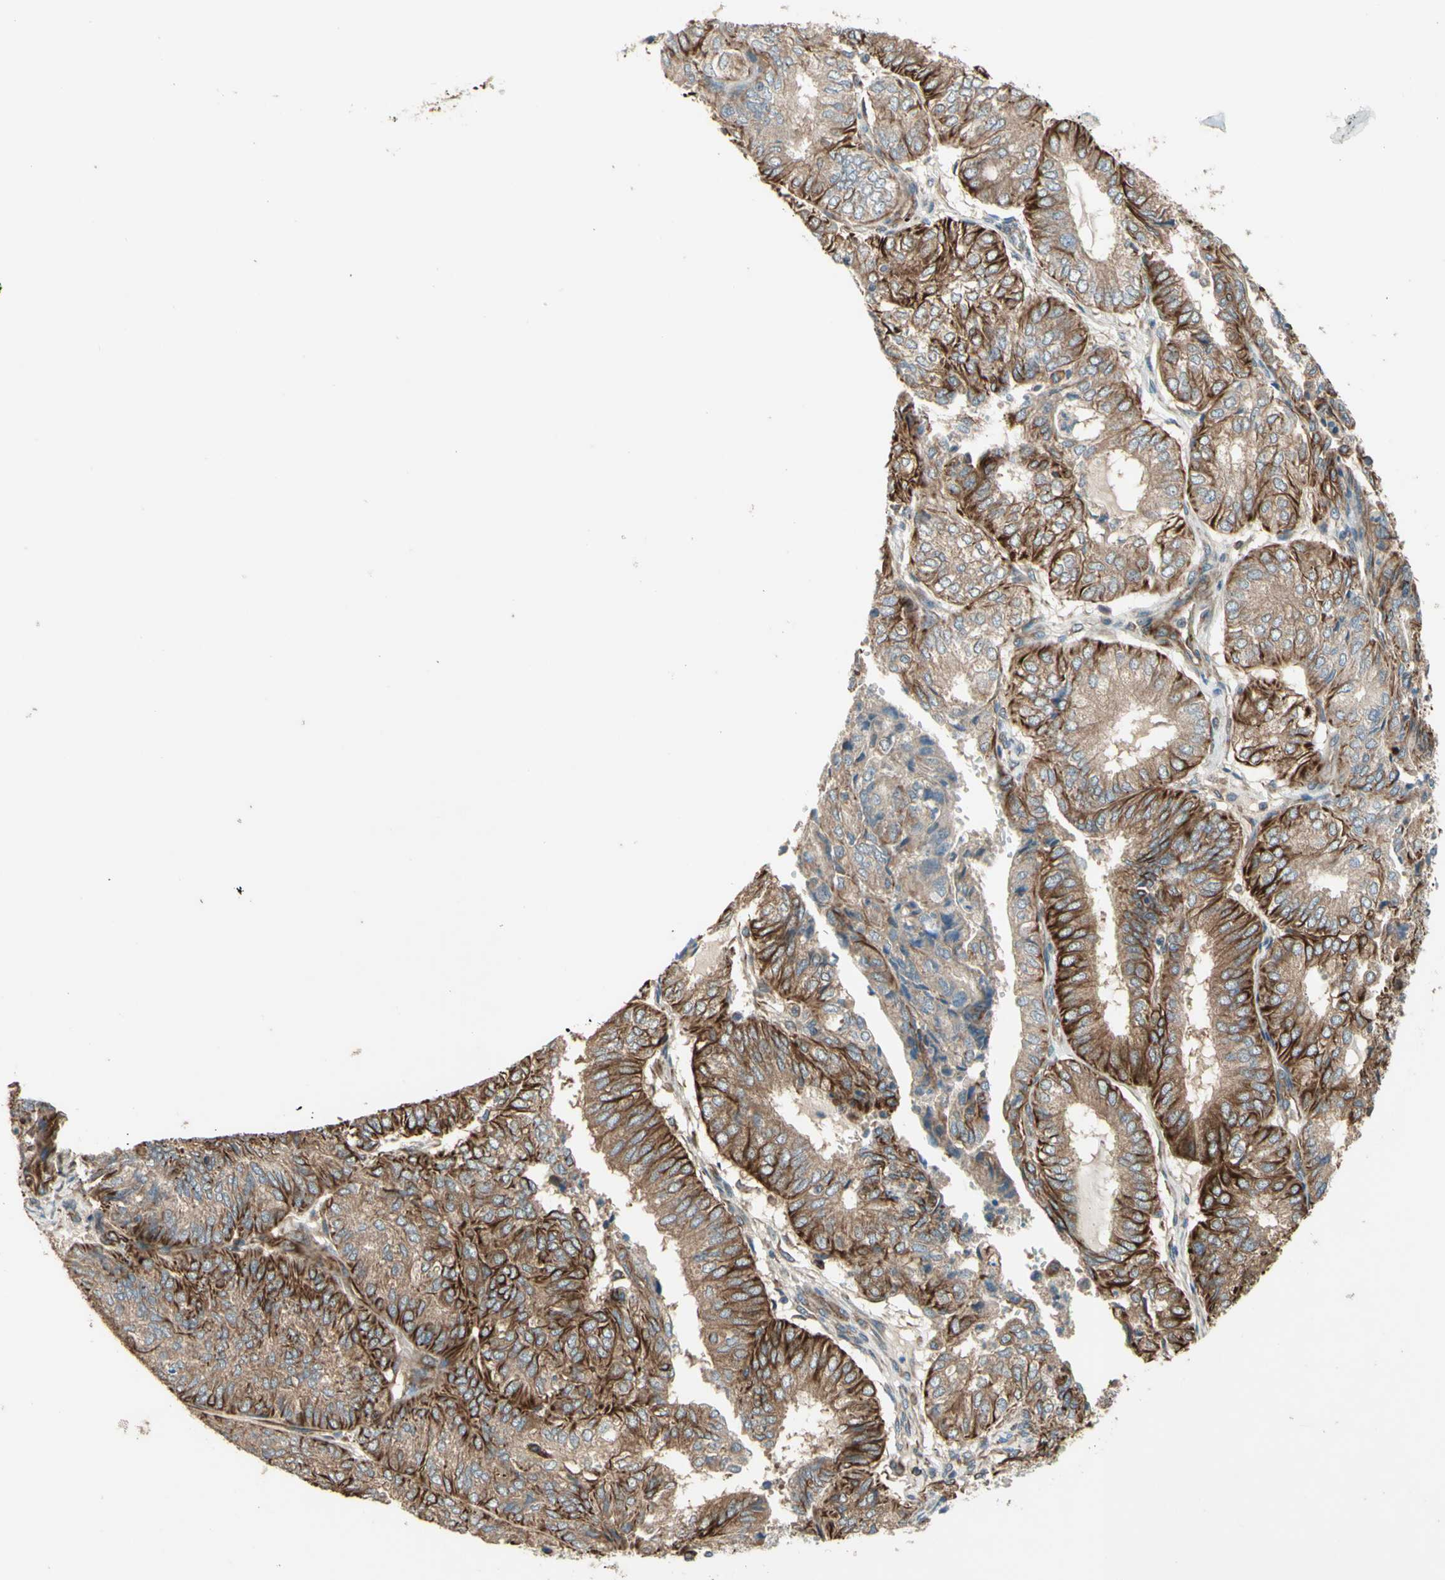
{"staining": {"intensity": "moderate", "quantity": ">75%", "location": "cytoplasmic/membranous"}, "tissue": "endometrial cancer", "cell_type": "Tumor cells", "image_type": "cancer", "snomed": [{"axis": "morphology", "description": "Adenocarcinoma, NOS"}, {"axis": "topography", "description": "Uterus"}], "caption": "Human endometrial adenocarcinoma stained for a protein (brown) exhibits moderate cytoplasmic/membranous positive positivity in about >75% of tumor cells.", "gene": "TRAF2", "patient": {"sex": "female", "age": 60}}